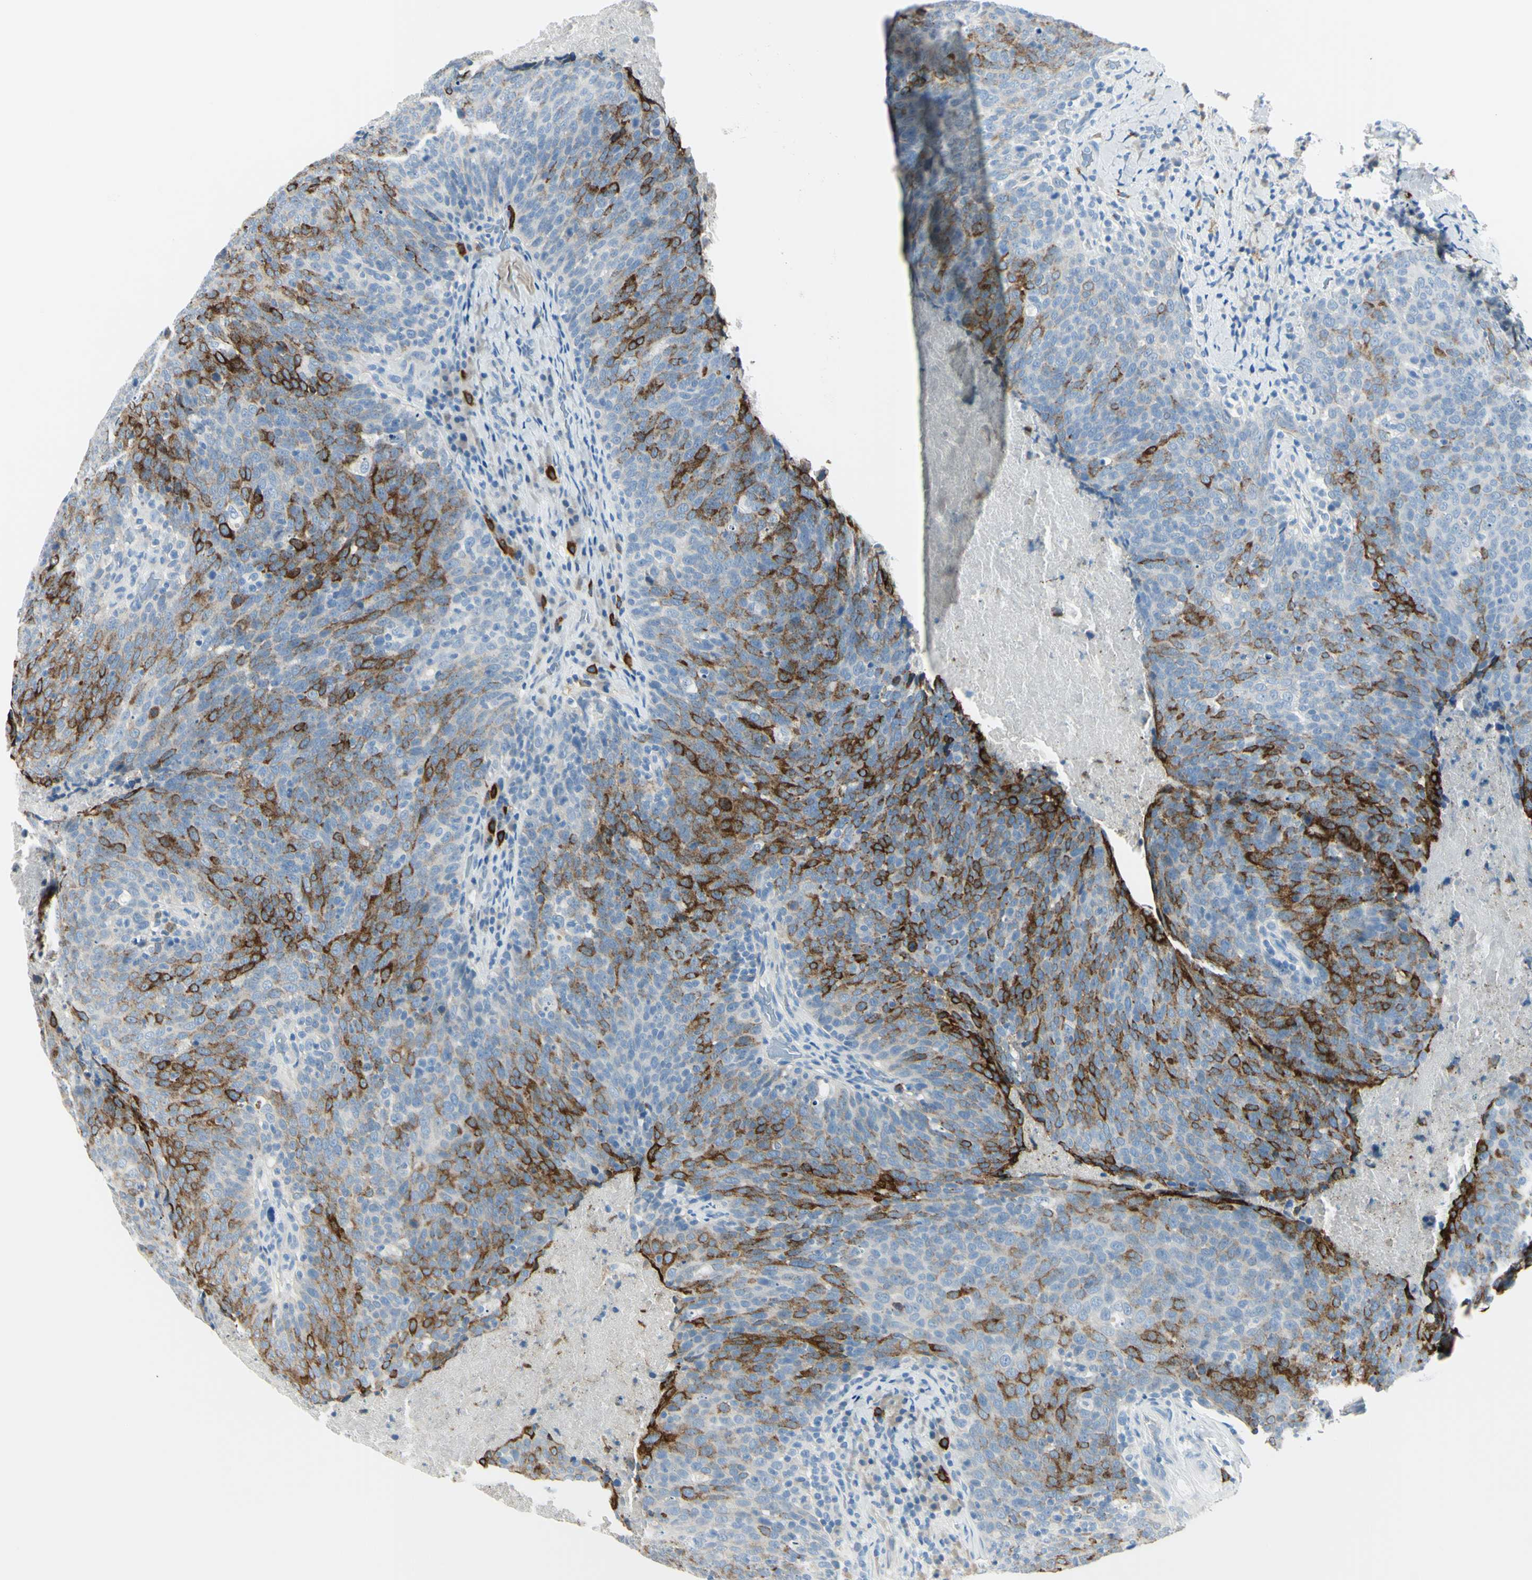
{"staining": {"intensity": "strong", "quantity": "25%-75%", "location": "cytoplasmic/membranous"}, "tissue": "head and neck cancer", "cell_type": "Tumor cells", "image_type": "cancer", "snomed": [{"axis": "morphology", "description": "Squamous cell carcinoma, NOS"}, {"axis": "morphology", "description": "Squamous cell carcinoma, metastatic, NOS"}, {"axis": "topography", "description": "Lymph node"}, {"axis": "topography", "description": "Head-Neck"}], "caption": "This is an image of immunohistochemistry (IHC) staining of head and neck cancer, which shows strong positivity in the cytoplasmic/membranous of tumor cells.", "gene": "DLG4", "patient": {"sex": "male", "age": 62}}